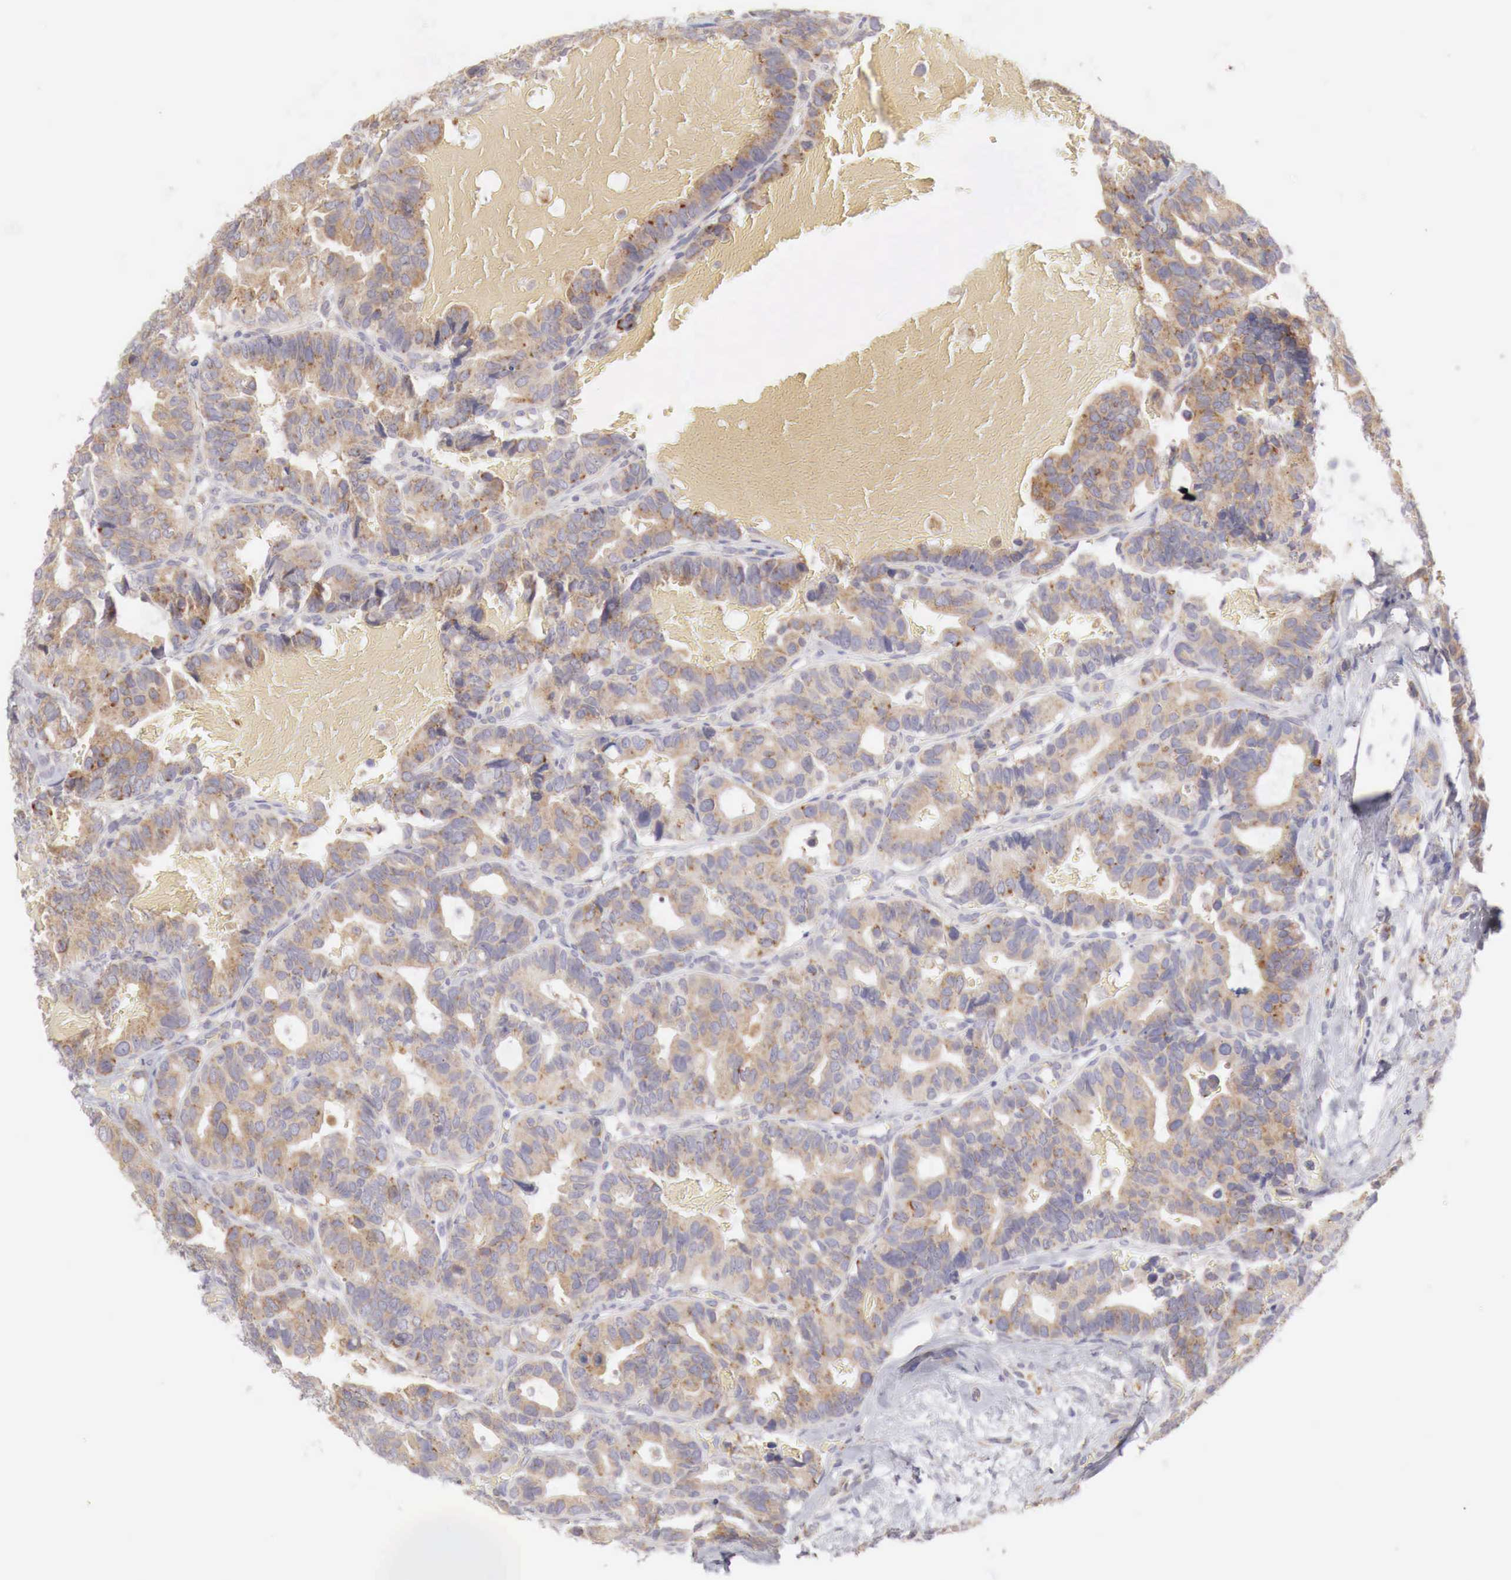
{"staining": {"intensity": "moderate", "quantity": ">75%", "location": "cytoplasmic/membranous"}, "tissue": "breast cancer", "cell_type": "Tumor cells", "image_type": "cancer", "snomed": [{"axis": "morphology", "description": "Duct carcinoma"}, {"axis": "topography", "description": "Breast"}], "caption": "Breast infiltrating ductal carcinoma stained with DAB (3,3'-diaminobenzidine) immunohistochemistry exhibits medium levels of moderate cytoplasmic/membranous staining in about >75% of tumor cells.", "gene": "NSDHL", "patient": {"sex": "female", "age": 69}}